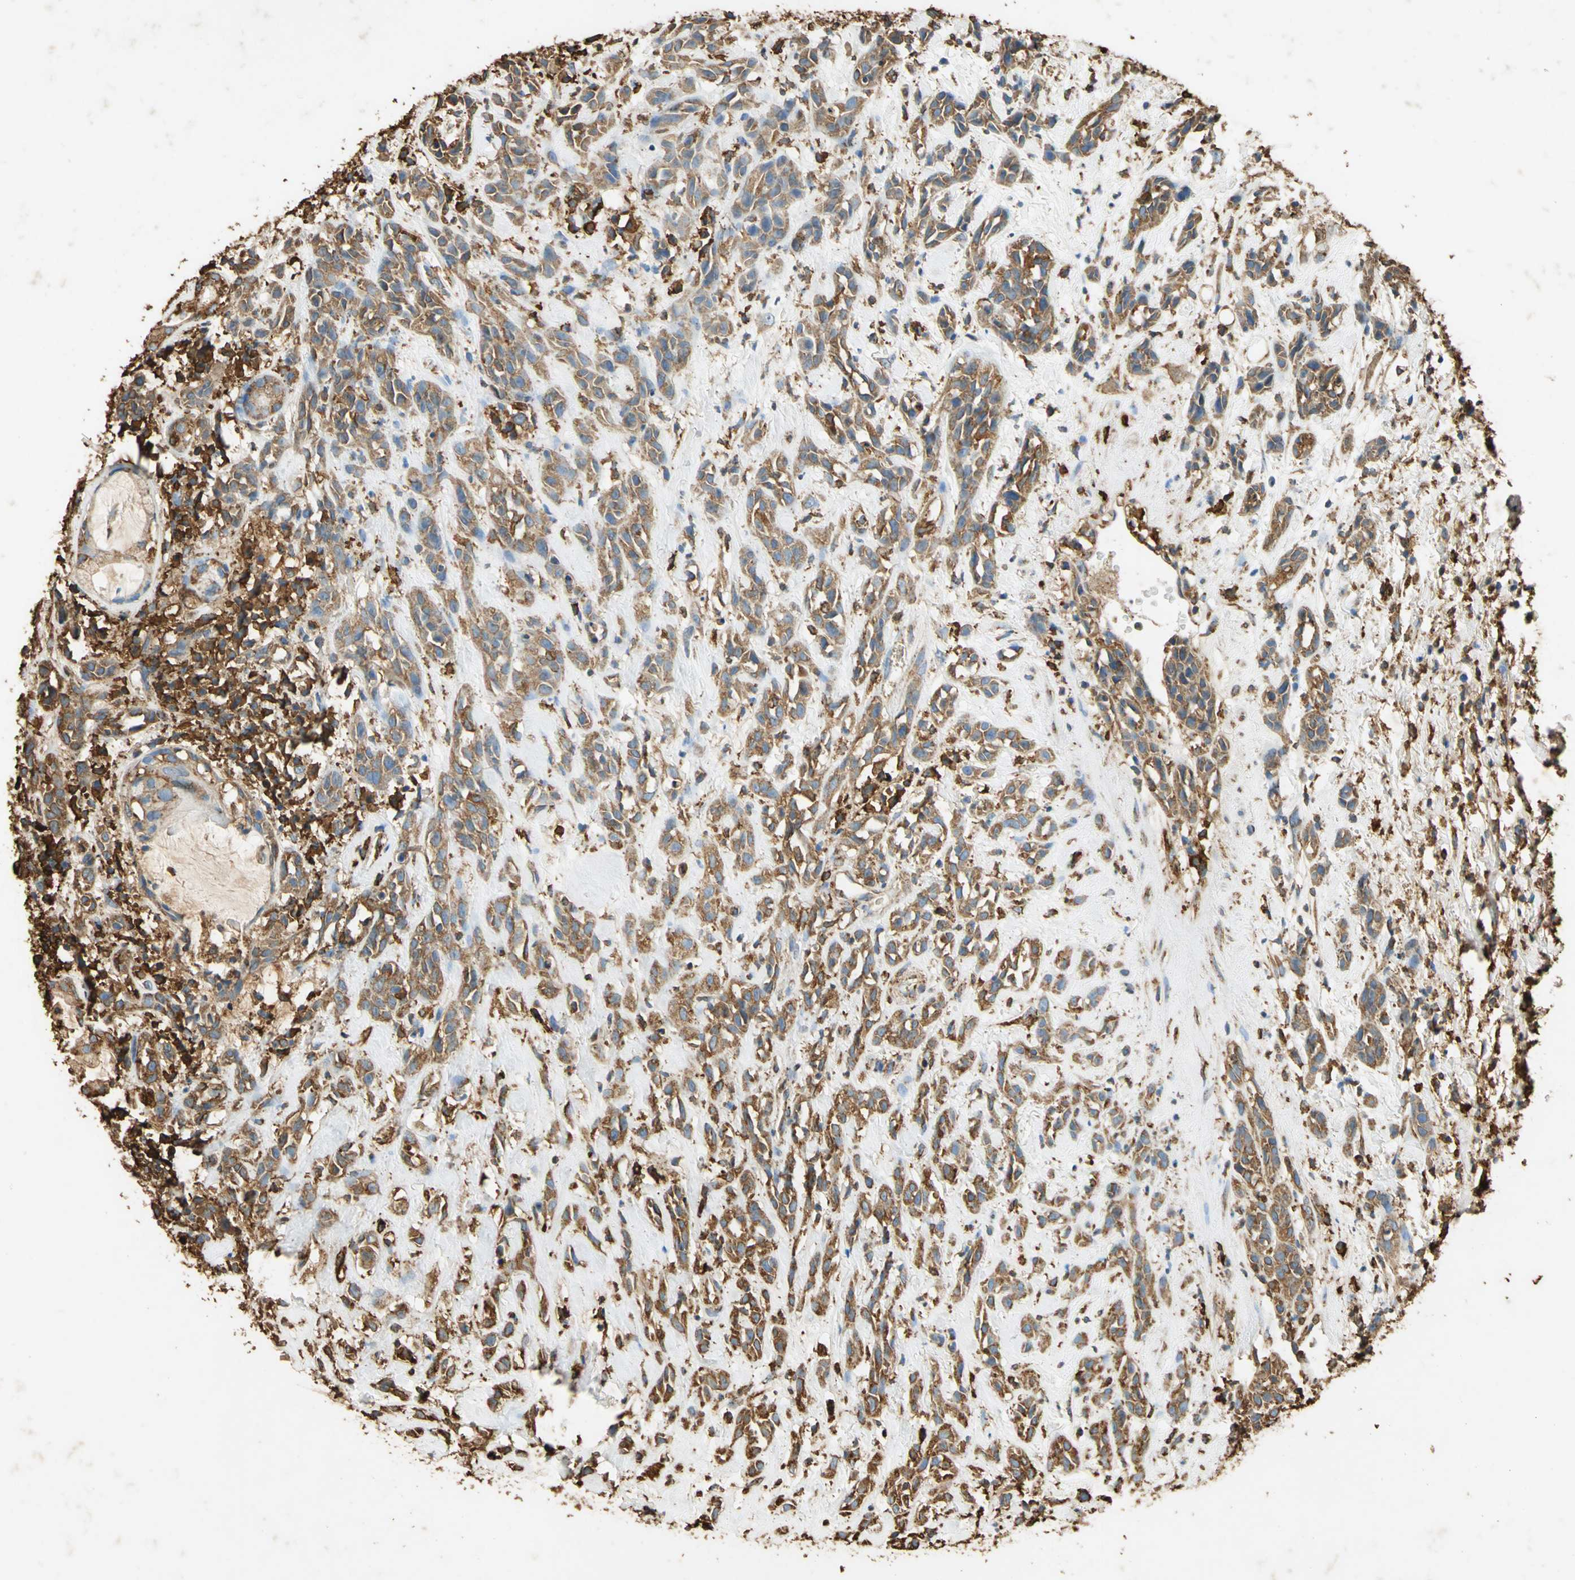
{"staining": {"intensity": "moderate", "quantity": ">75%", "location": "cytoplasmic/membranous"}, "tissue": "head and neck cancer", "cell_type": "Tumor cells", "image_type": "cancer", "snomed": [{"axis": "morphology", "description": "Squamous cell carcinoma, NOS"}, {"axis": "topography", "description": "Head-Neck"}], "caption": "Head and neck squamous cell carcinoma tissue shows moderate cytoplasmic/membranous staining in about >75% of tumor cells", "gene": "HSP90B1", "patient": {"sex": "male", "age": 62}}